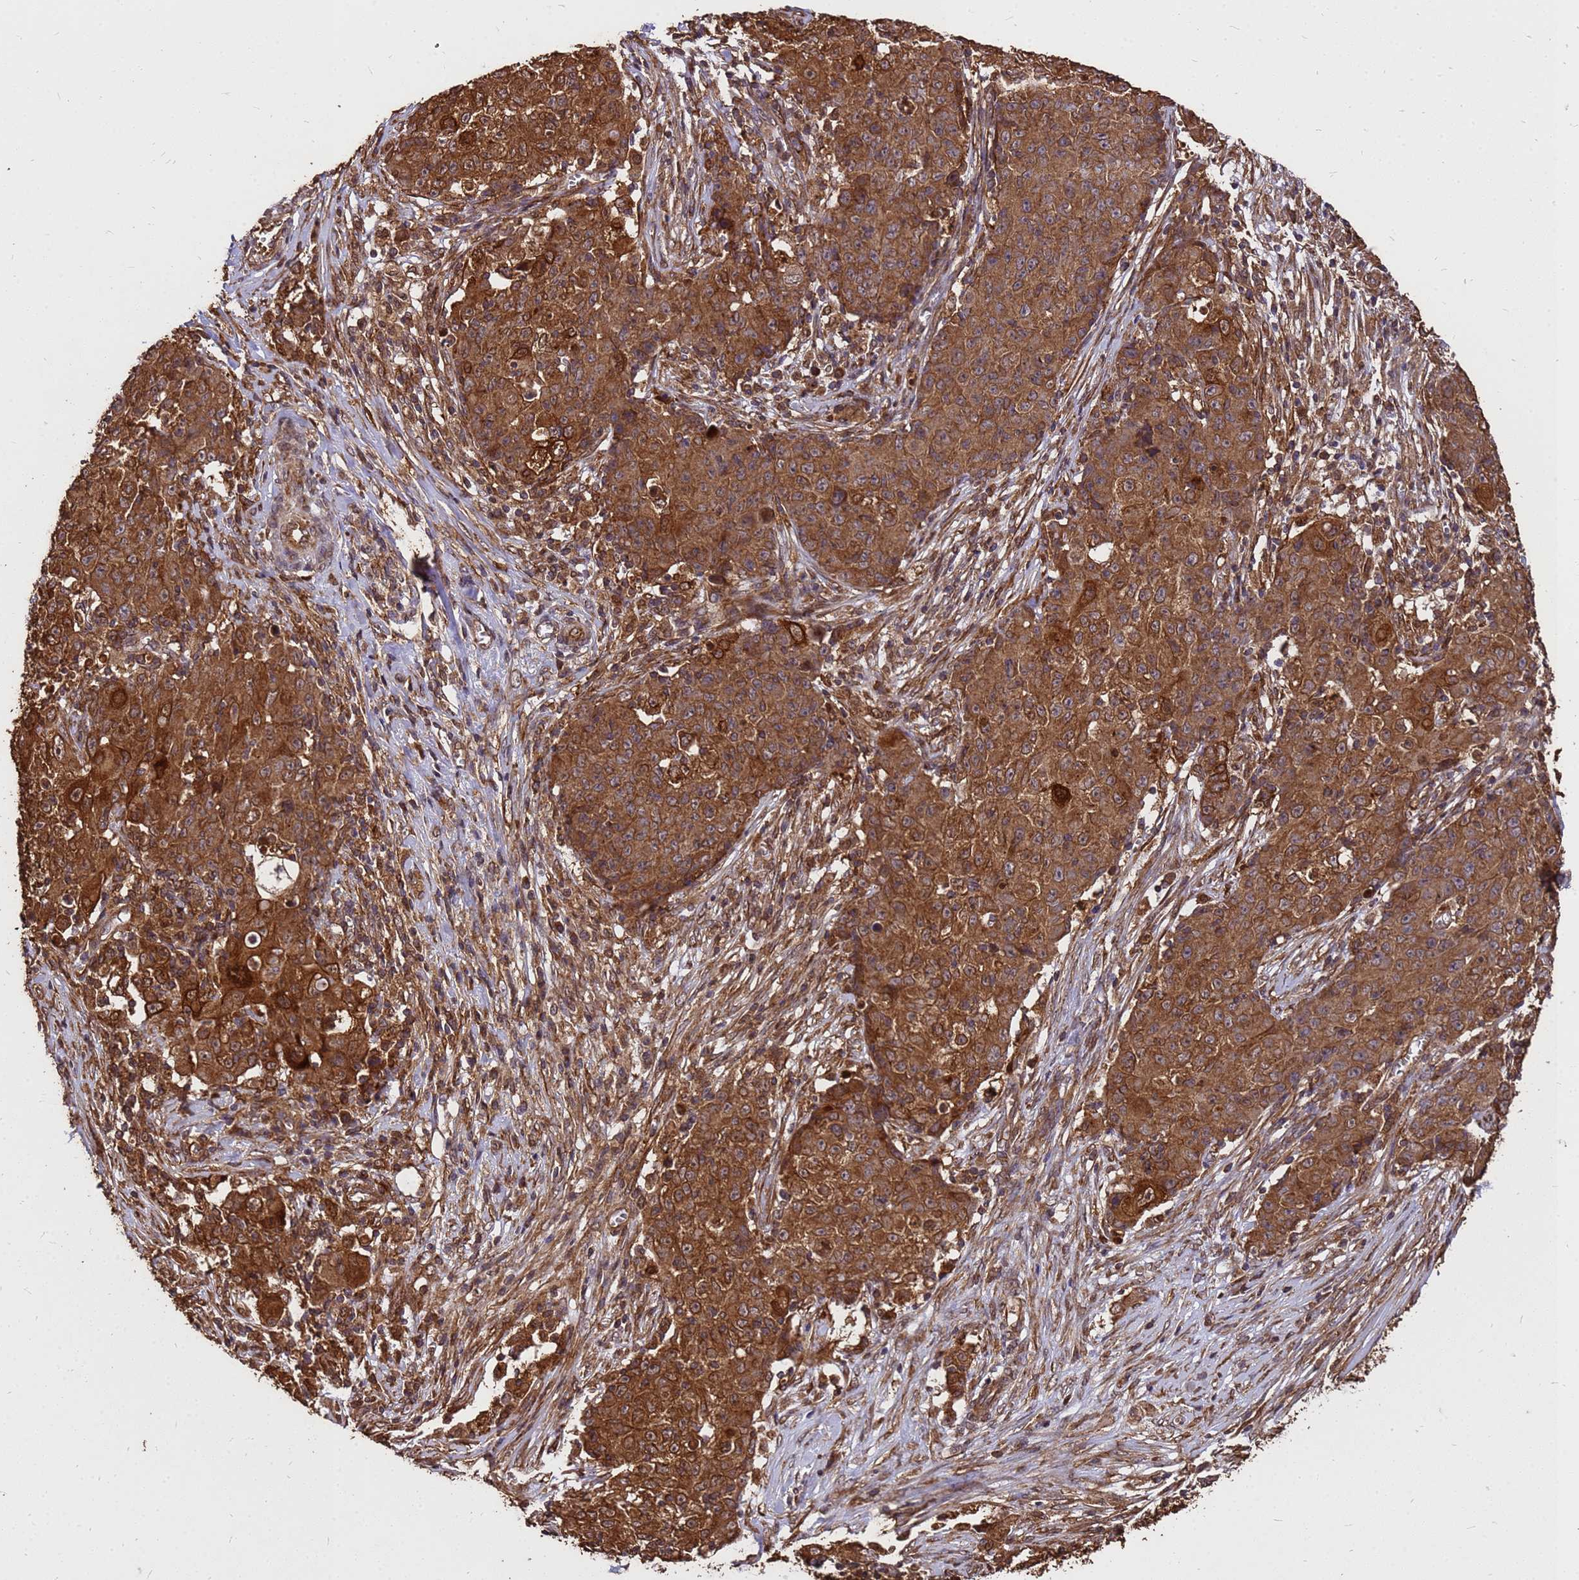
{"staining": {"intensity": "strong", "quantity": ">75%", "location": "cytoplasmic/membranous"}, "tissue": "ovarian cancer", "cell_type": "Tumor cells", "image_type": "cancer", "snomed": [{"axis": "morphology", "description": "Carcinoma, endometroid"}, {"axis": "topography", "description": "Ovary"}], "caption": "IHC of endometroid carcinoma (ovarian) displays high levels of strong cytoplasmic/membranous positivity in approximately >75% of tumor cells.", "gene": "ZNF618", "patient": {"sex": "female", "age": 42}}